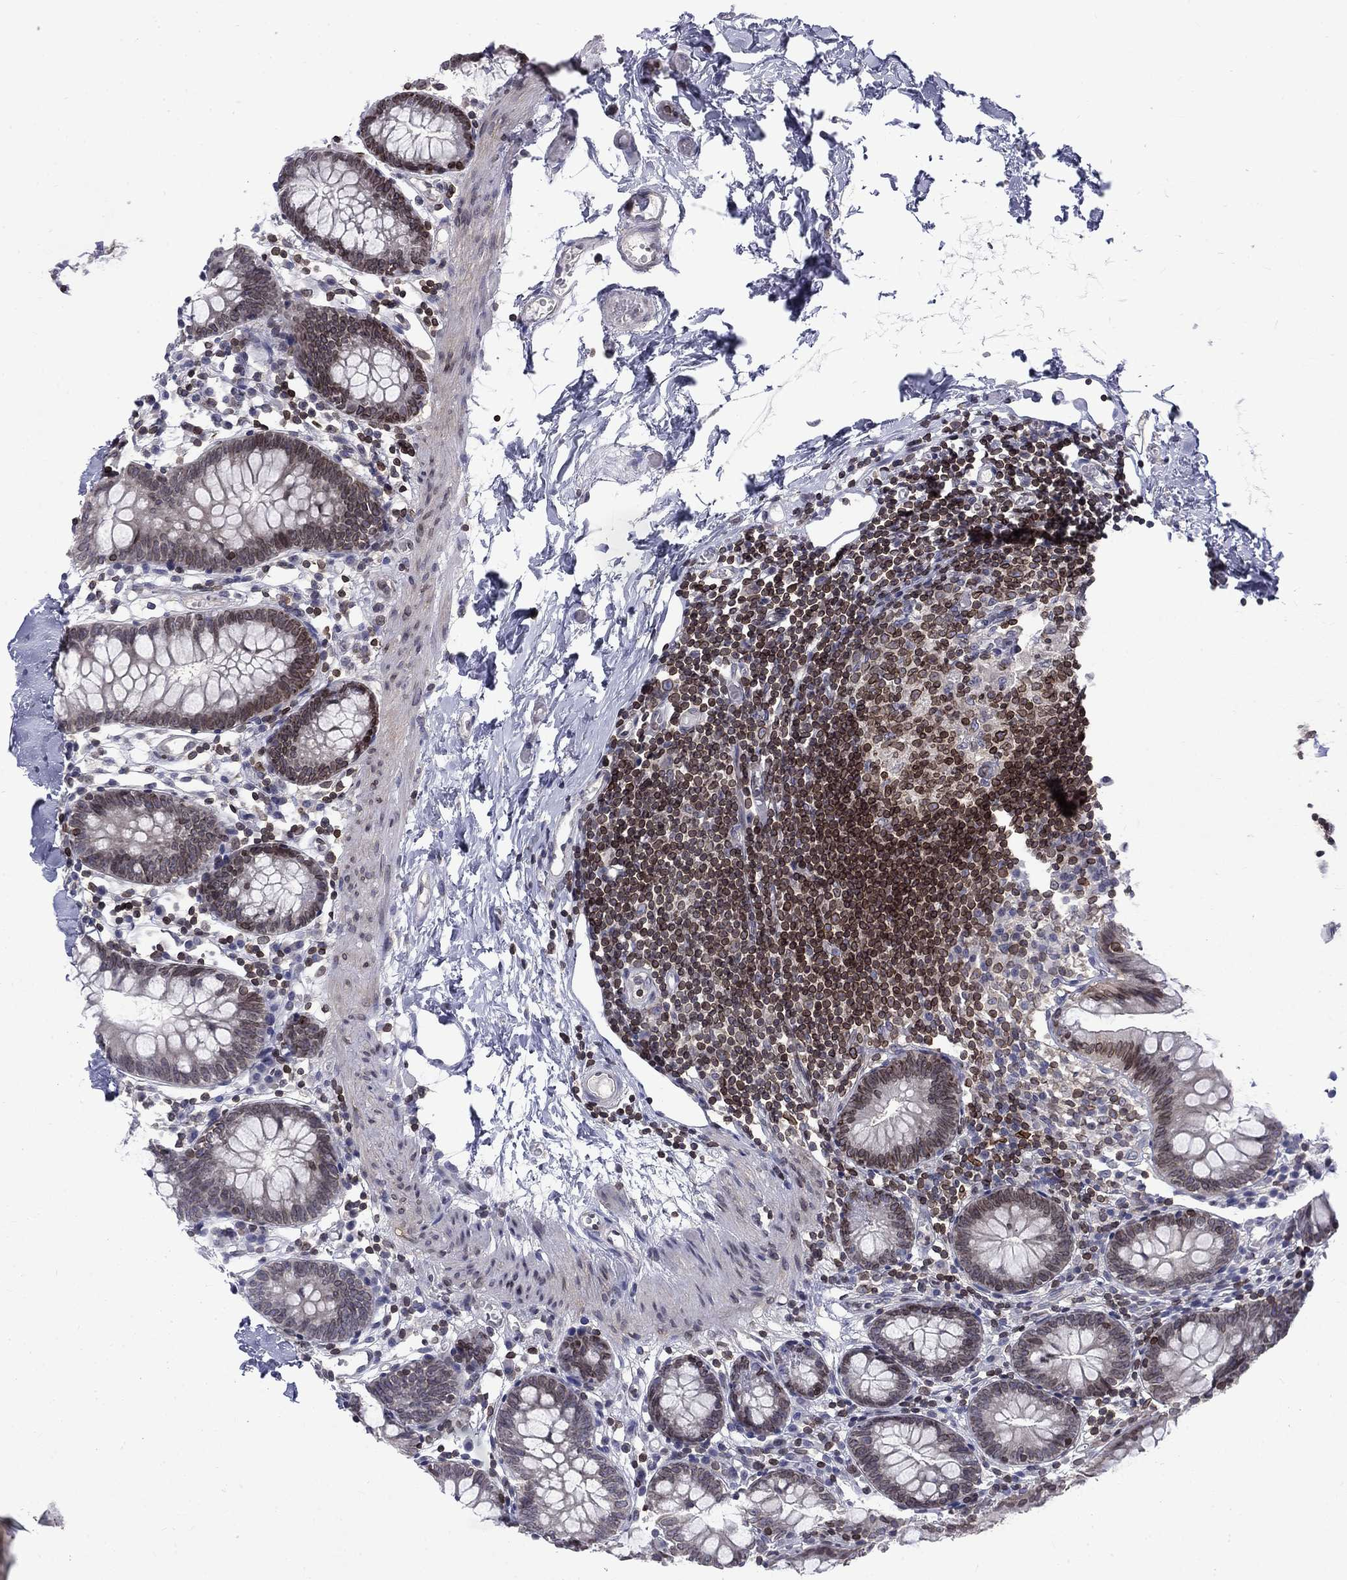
{"staining": {"intensity": "strong", "quantity": ">75%", "location": "cytoplasmic/membranous,nuclear"}, "tissue": "small intestine", "cell_type": "Glandular cells", "image_type": "normal", "snomed": [{"axis": "morphology", "description": "Normal tissue, NOS"}, {"axis": "topography", "description": "Small intestine"}], "caption": "High-magnification brightfield microscopy of normal small intestine stained with DAB (brown) and counterstained with hematoxylin (blue). glandular cells exhibit strong cytoplasmic/membranous,nuclear staining is seen in approximately>75% of cells. Using DAB (3,3'-diaminobenzidine) (brown) and hematoxylin (blue) stains, captured at high magnification using brightfield microscopy.", "gene": "SLA", "patient": {"sex": "female", "age": 90}}